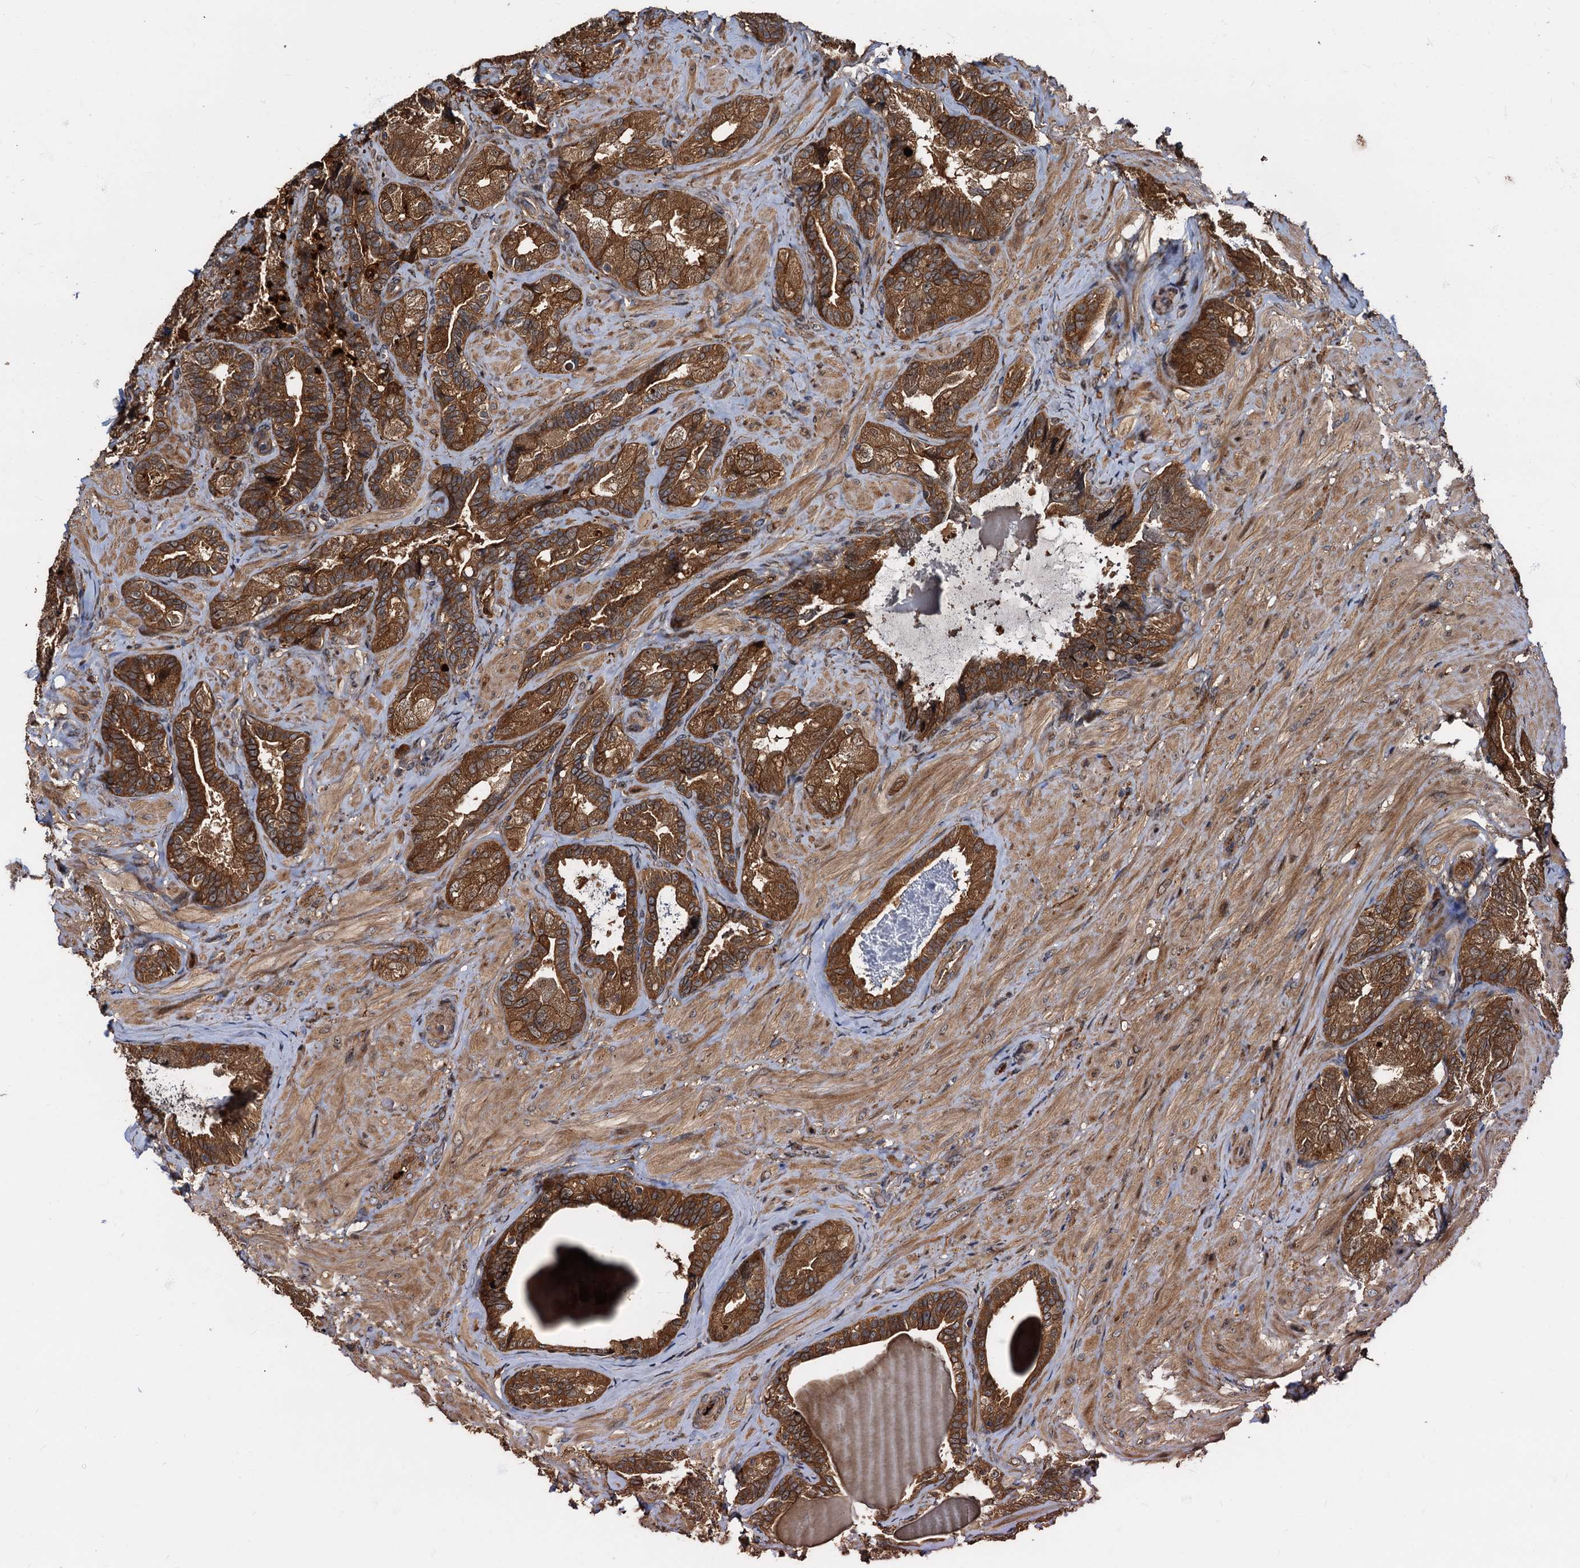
{"staining": {"intensity": "strong", "quantity": ">75%", "location": "cytoplasmic/membranous"}, "tissue": "seminal vesicle", "cell_type": "Glandular cells", "image_type": "normal", "snomed": [{"axis": "morphology", "description": "Normal tissue, NOS"}, {"axis": "topography", "description": "Prostate and seminal vesicle, NOS"}, {"axis": "topography", "description": "Prostate"}, {"axis": "topography", "description": "Seminal veicle"}], "caption": "Immunohistochemical staining of unremarkable seminal vesicle shows >75% levels of strong cytoplasmic/membranous protein expression in about >75% of glandular cells. (DAB (3,3'-diaminobenzidine) = brown stain, brightfield microscopy at high magnification).", "gene": "PEX5", "patient": {"sex": "male", "age": 67}}